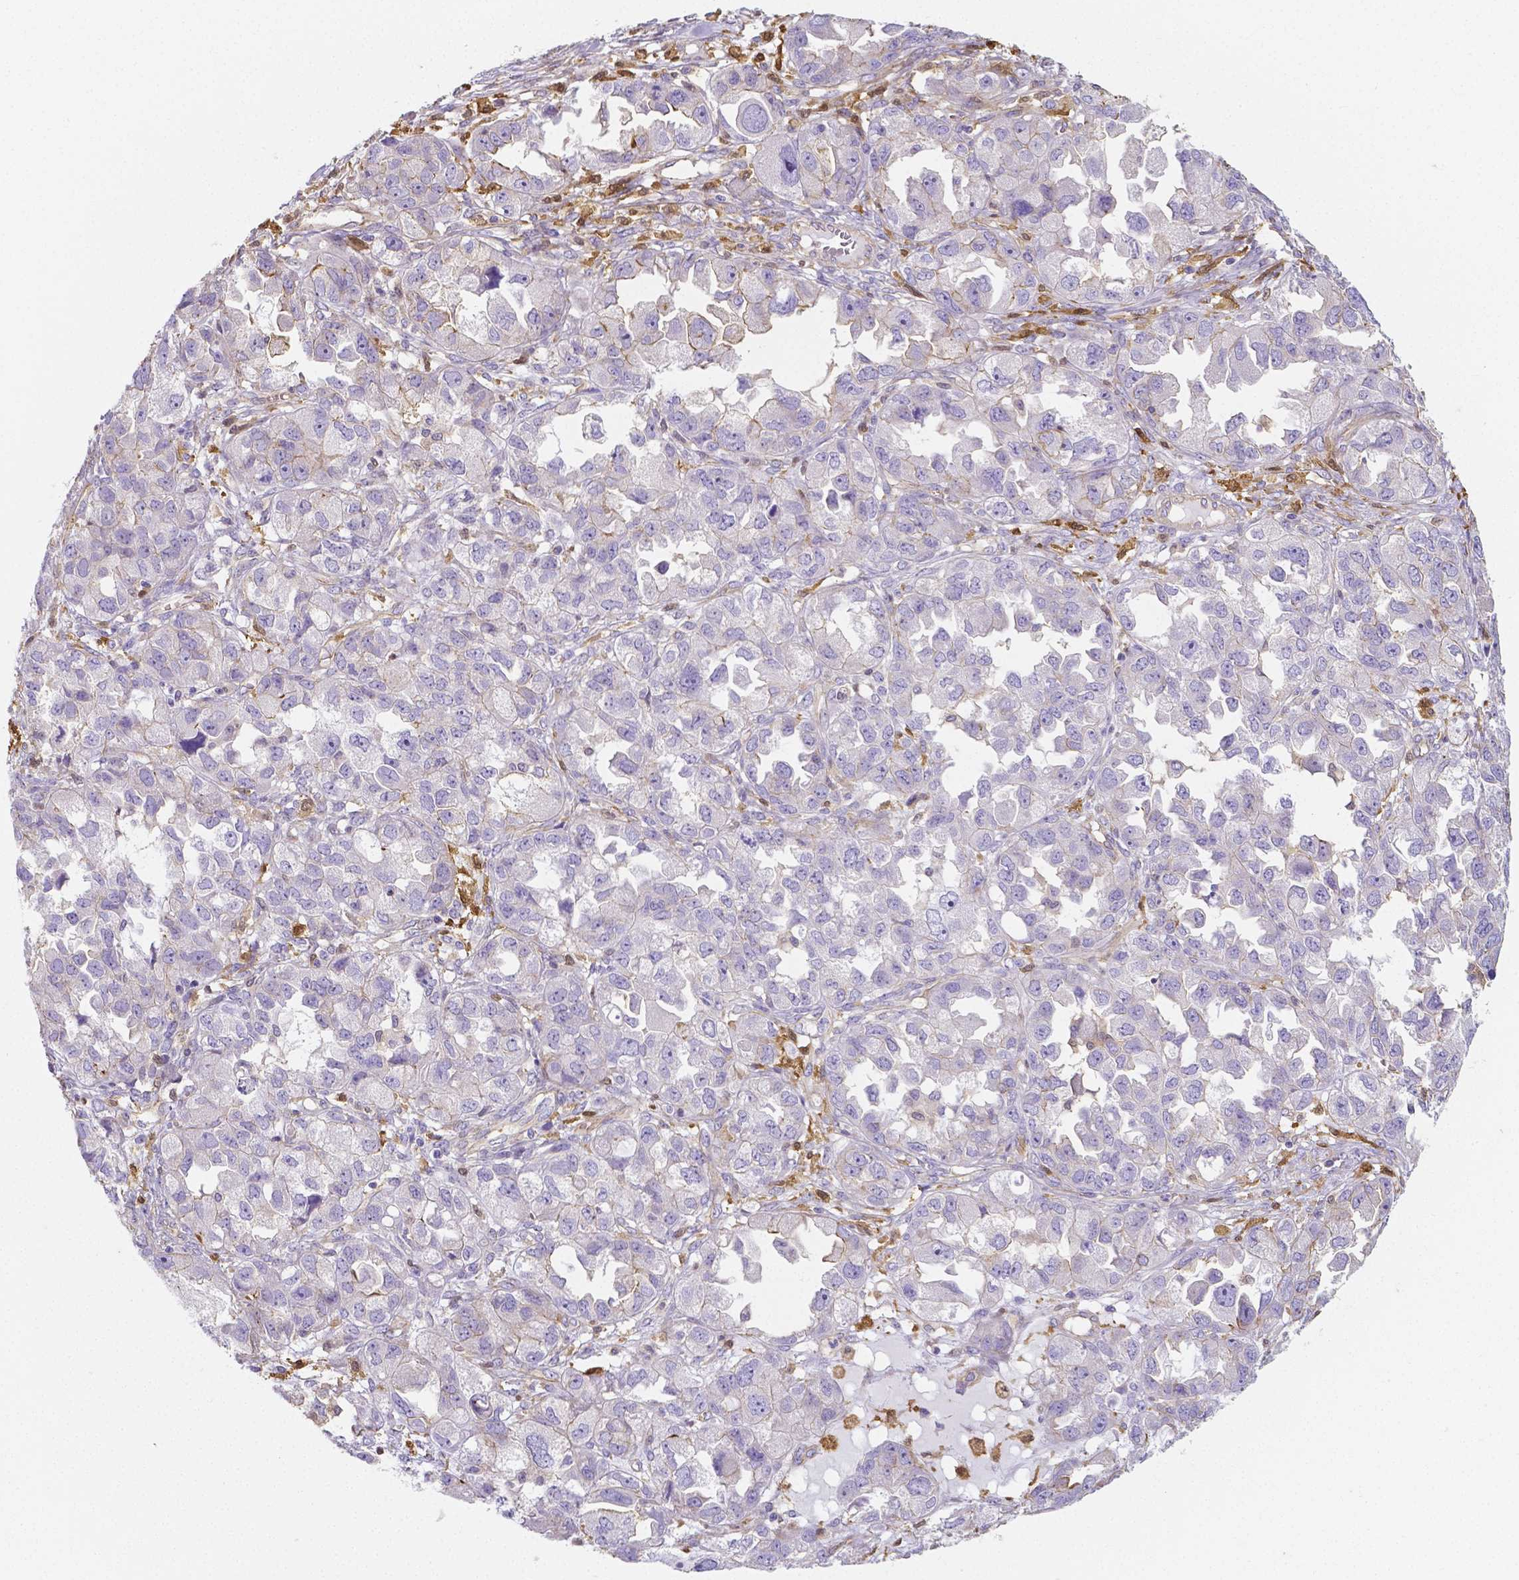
{"staining": {"intensity": "negative", "quantity": "none", "location": "none"}, "tissue": "ovarian cancer", "cell_type": "Tumor cells", "image_type": "cancer", "snomed": [{"axis": "morphology", "description": "Cystadenocarcinoma, serous, NOS"}, {"axis": "topography", "description": "Ovary"}], "caption": "The immunohistochemistry (IHC) image has no significant positivity in tumor cells of ovarian cancer tissue.", "gene": "CRMP1", "patient": {"sex": "female", "age": 84}}